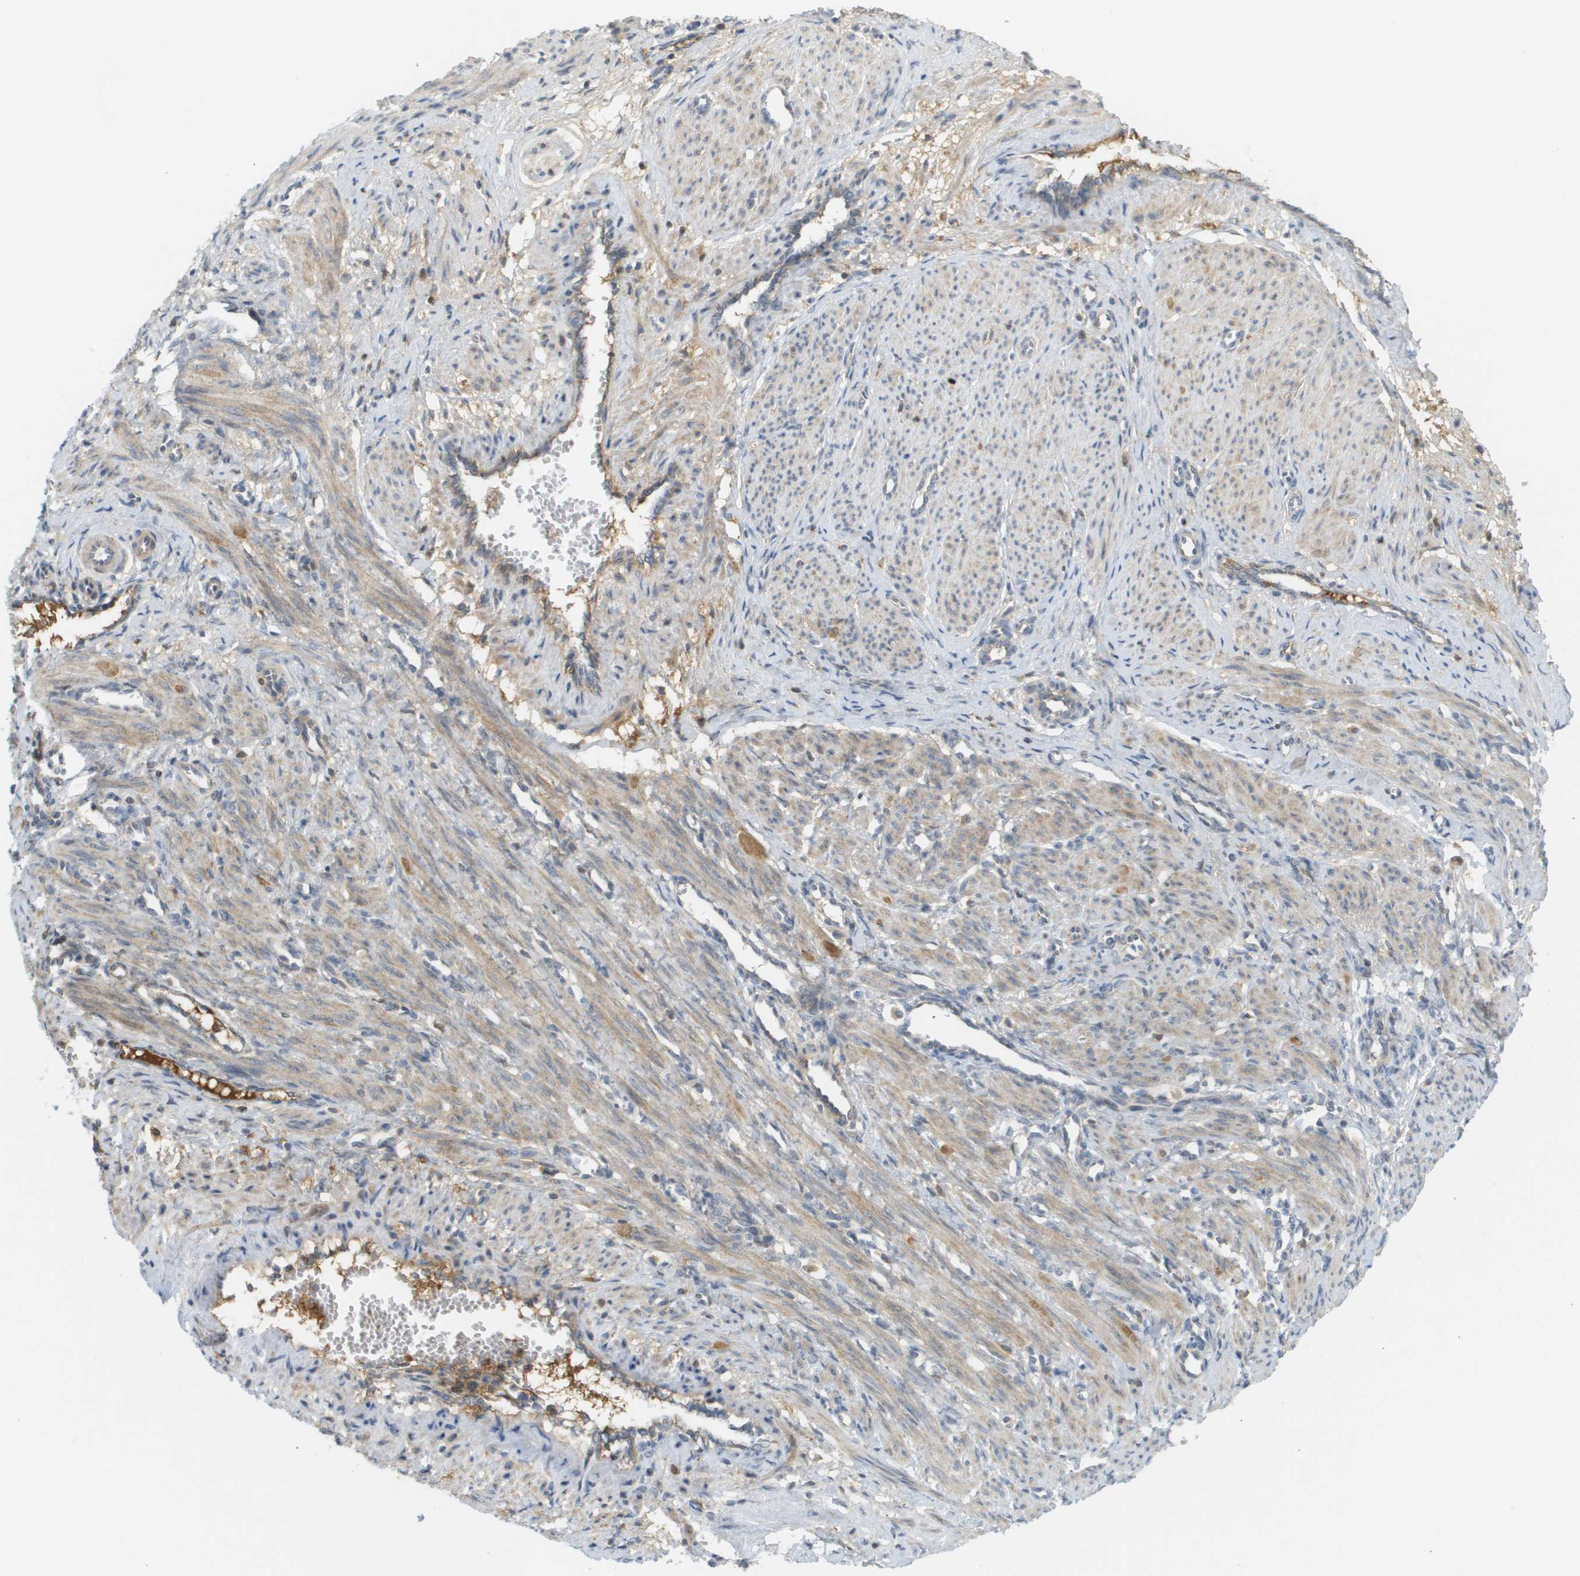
{"staining": {"intensity": "weak", "quantity": "25%-75%", "location": "cytoplasmic/membranous"}, "tissue": "smooth muscle", "cell_type": "Smooth muscle cells", "image_type": "normal", "snomed": [{"axis": "morphology", "description": "Normal tissue, NOS"}, {"axis": "topography", "description": "Endometrium"}], "caption": "DAB (3,3'-diaminobenzidine) immunohistochemical staining of normal human smooth muscle exhibits weak cytoplasmic/membranous protein positivity in about 25%-75% of smooth muscle cells.", "gene": "PROC", "patient": {"sex": "female", "age": 33}}